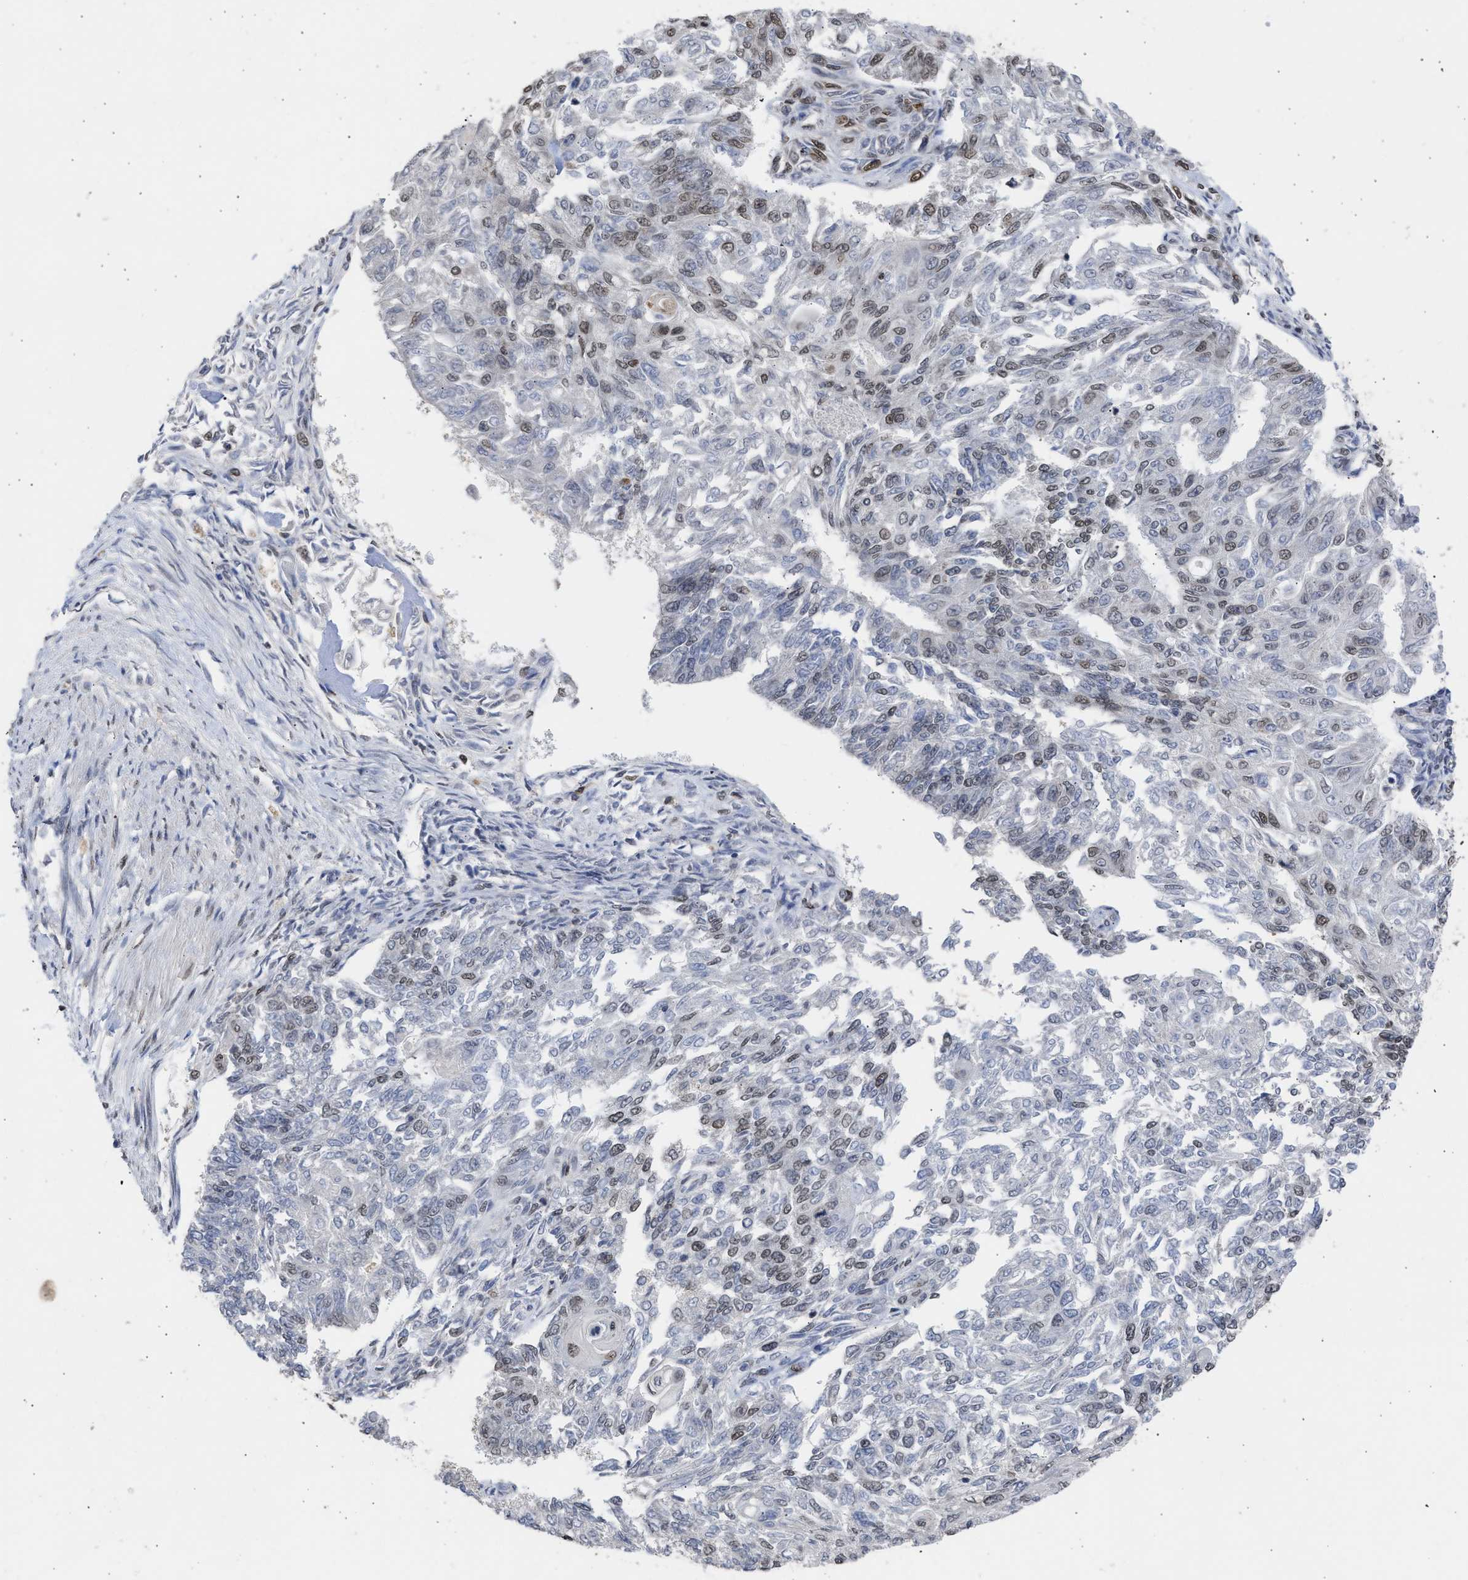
{"staining": {"intensity": "weak", "quantity": "<25%", "location": "cytoplasmic/membranous,nuclear"}, "tissue": "endometrial cancer", "cell_type": "Tumor cells", "image_type": "cancer", "snomed": [{"axis": "morphology", "description": "Adenocarcinoma, NOS"}, {"axis": "topography", "description": "Endometrium"}], "caption": "This is a histopathology image of IHC staining of endometrial cancer (adenocarcinoma), which shows no expression in tumor cells.", "gene": "NUP35", "patient": {"sex": "female", "age": 32}}